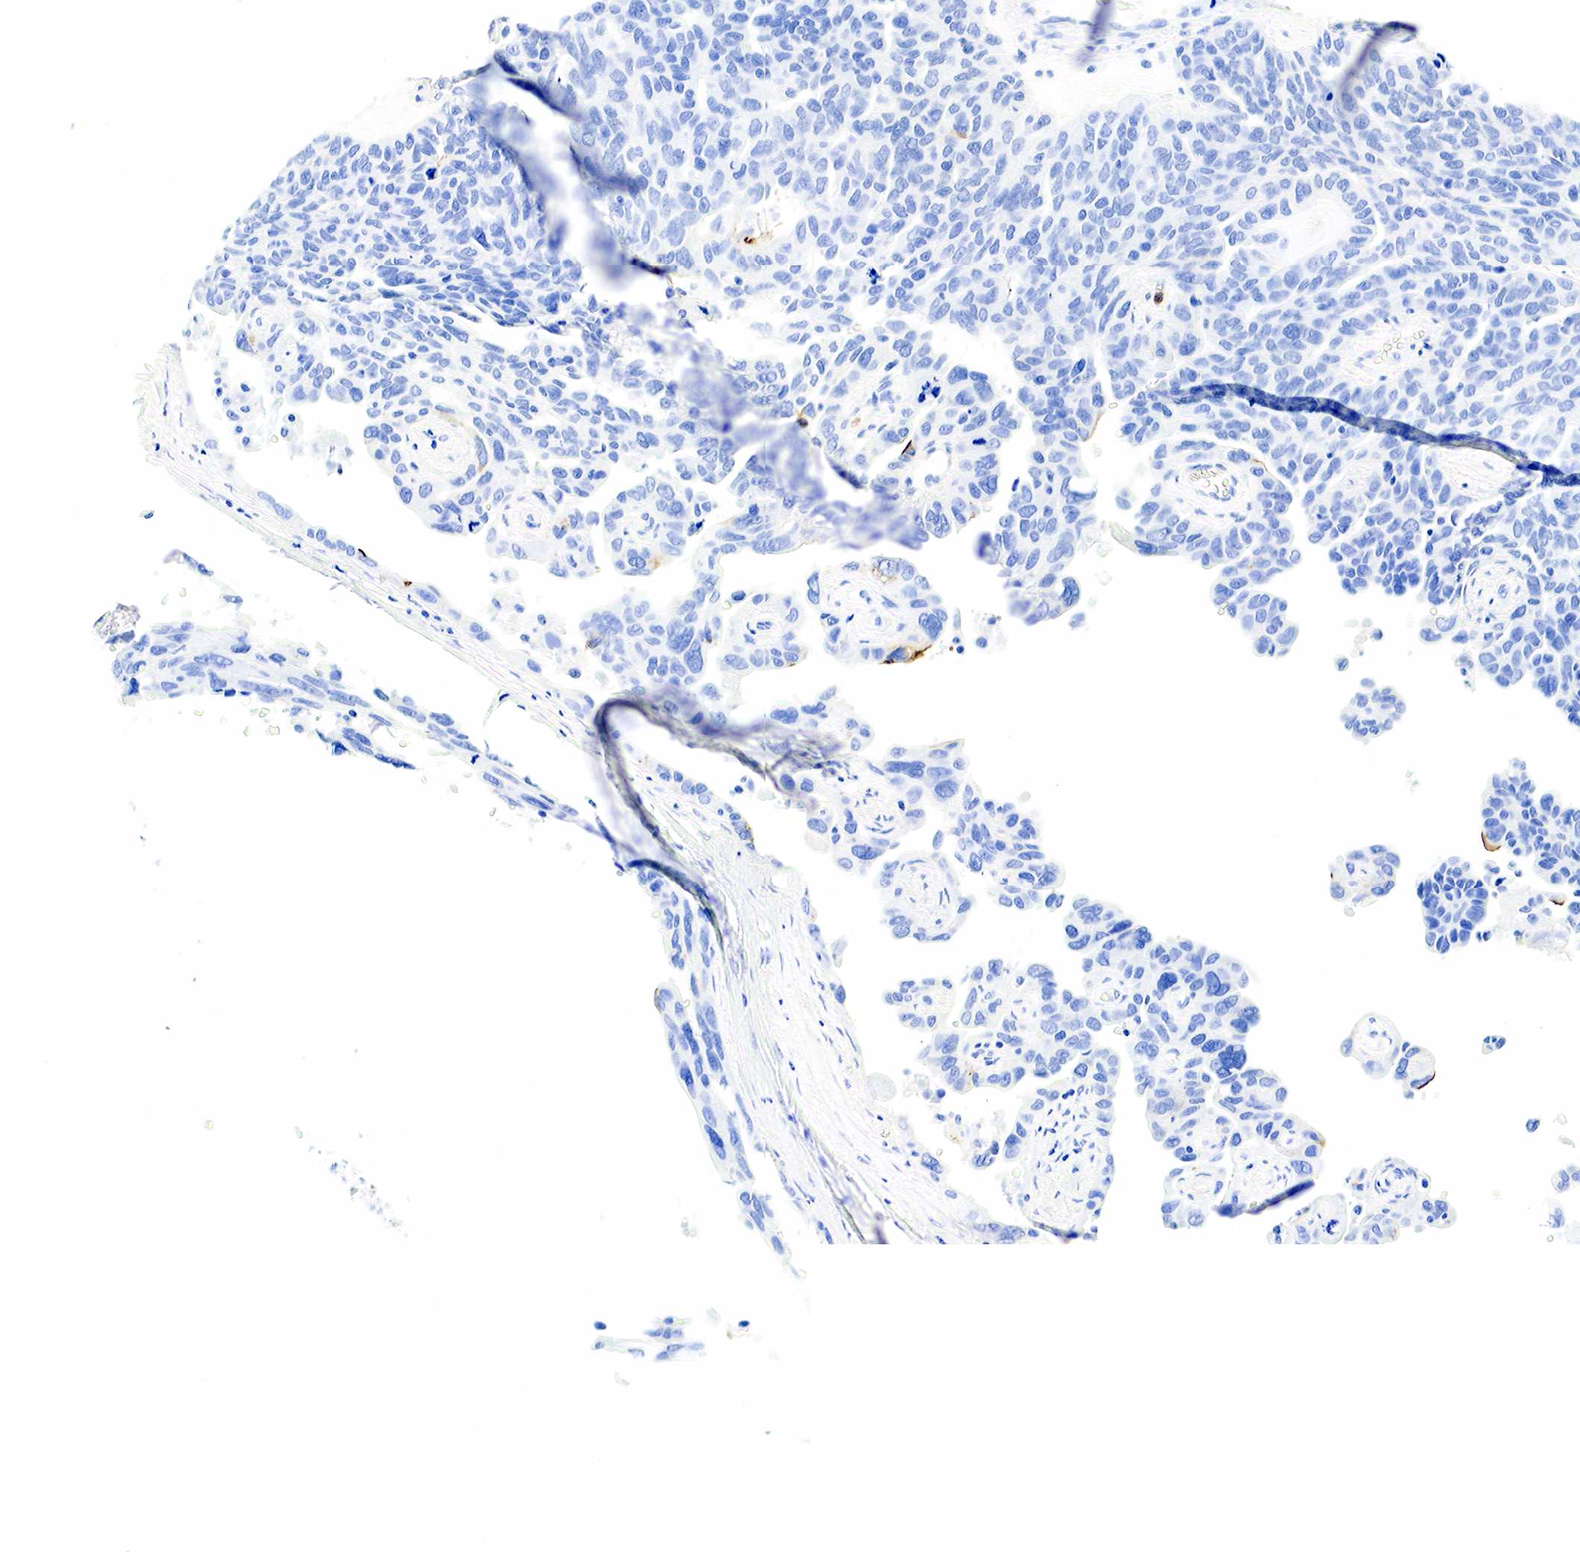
{"staining": {"intensity": "moderate", "quantity": "<25%", "location": "cytoplasmic/membranous"}, "tissue": "ovarian cancer", "cell_type": "Tumor cells", "image_type": "cancer", "snomed": [{"axis": "morphology", "description": "Cystadenocarcinoma, serous, NOS"}, {"axis": "topography", "description": "Ovary"}], "caption": "Brown immunohistochemical staining in human ovarian cancer exhibits moderate cytoplasmic/membranous expression in about <25% of tumor cells. Immunohistochemistry (ihc) stains the protein of interest in brown and the nuclei are stained blue.", "gene": "FUT4", "patient": {"sex": "female", "age": 64}}